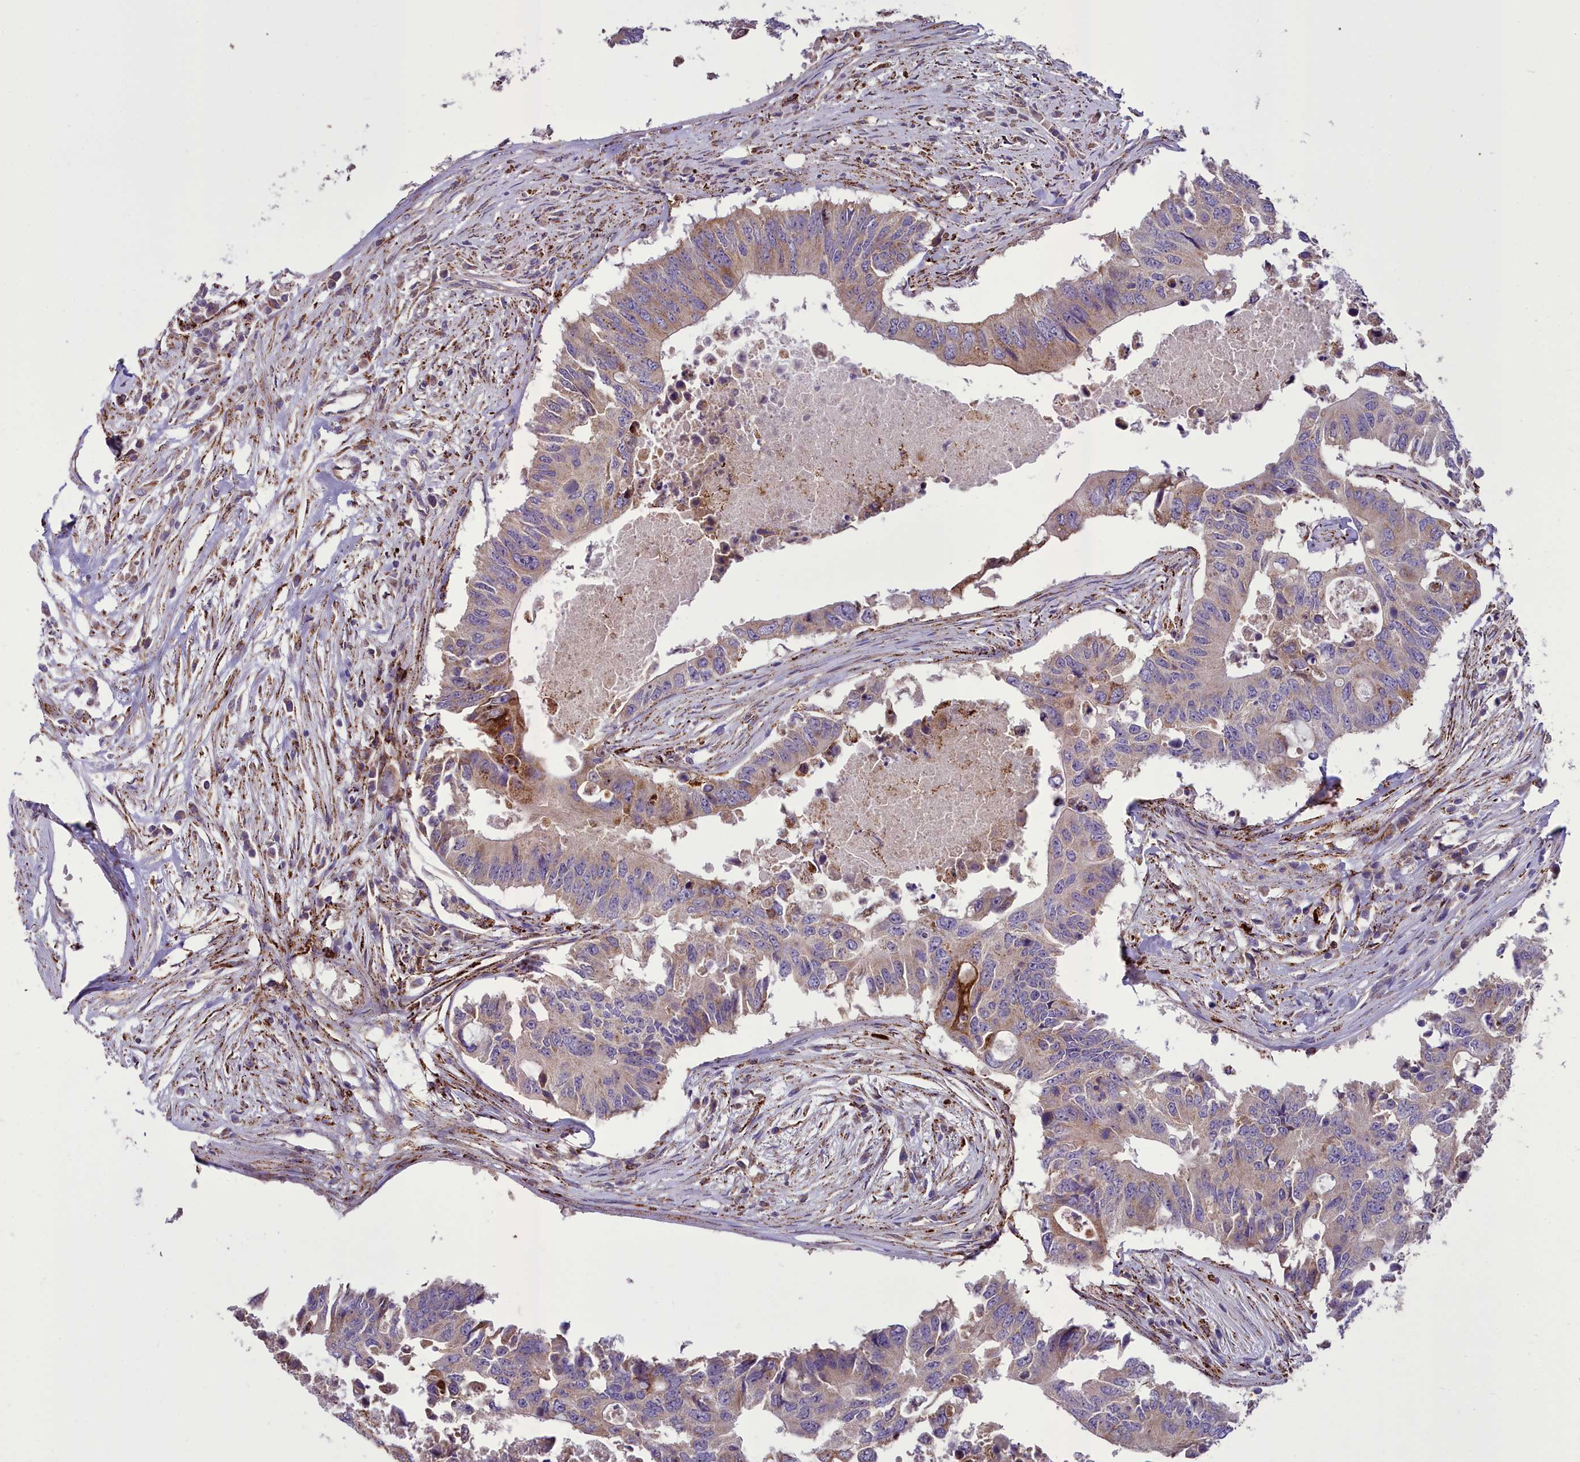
{"staining": {"intensity": "weak", "quantity": ">75%", "location": "cytoplasmic/membranous"}, "tissue": "colorectal cancer", "cell_type": "Tumor cells", "image_type": "cancer", "snomed": [{"axis": "morphology", "description": "Adenocarcinoma, NOS"}, {"axis": "topography", "description": "Colon"}], "caption": "Immunohistochemistry (IHC) staining of adenocarcinoma (colorectal), which demonstrates low levels of weak cytoplasmic/membranous expression in approximately >75% of tumor cells indicating weak cytoplasmic/membranous protein expression. The staining was performed using DAB (3,3'-diaminobenzidine) (brown) for protein detection and nuclei were counterstained in hematoxylin (blue).", "gene": "TBC1D24", "patient": {"sex": "male", "age": 71}}